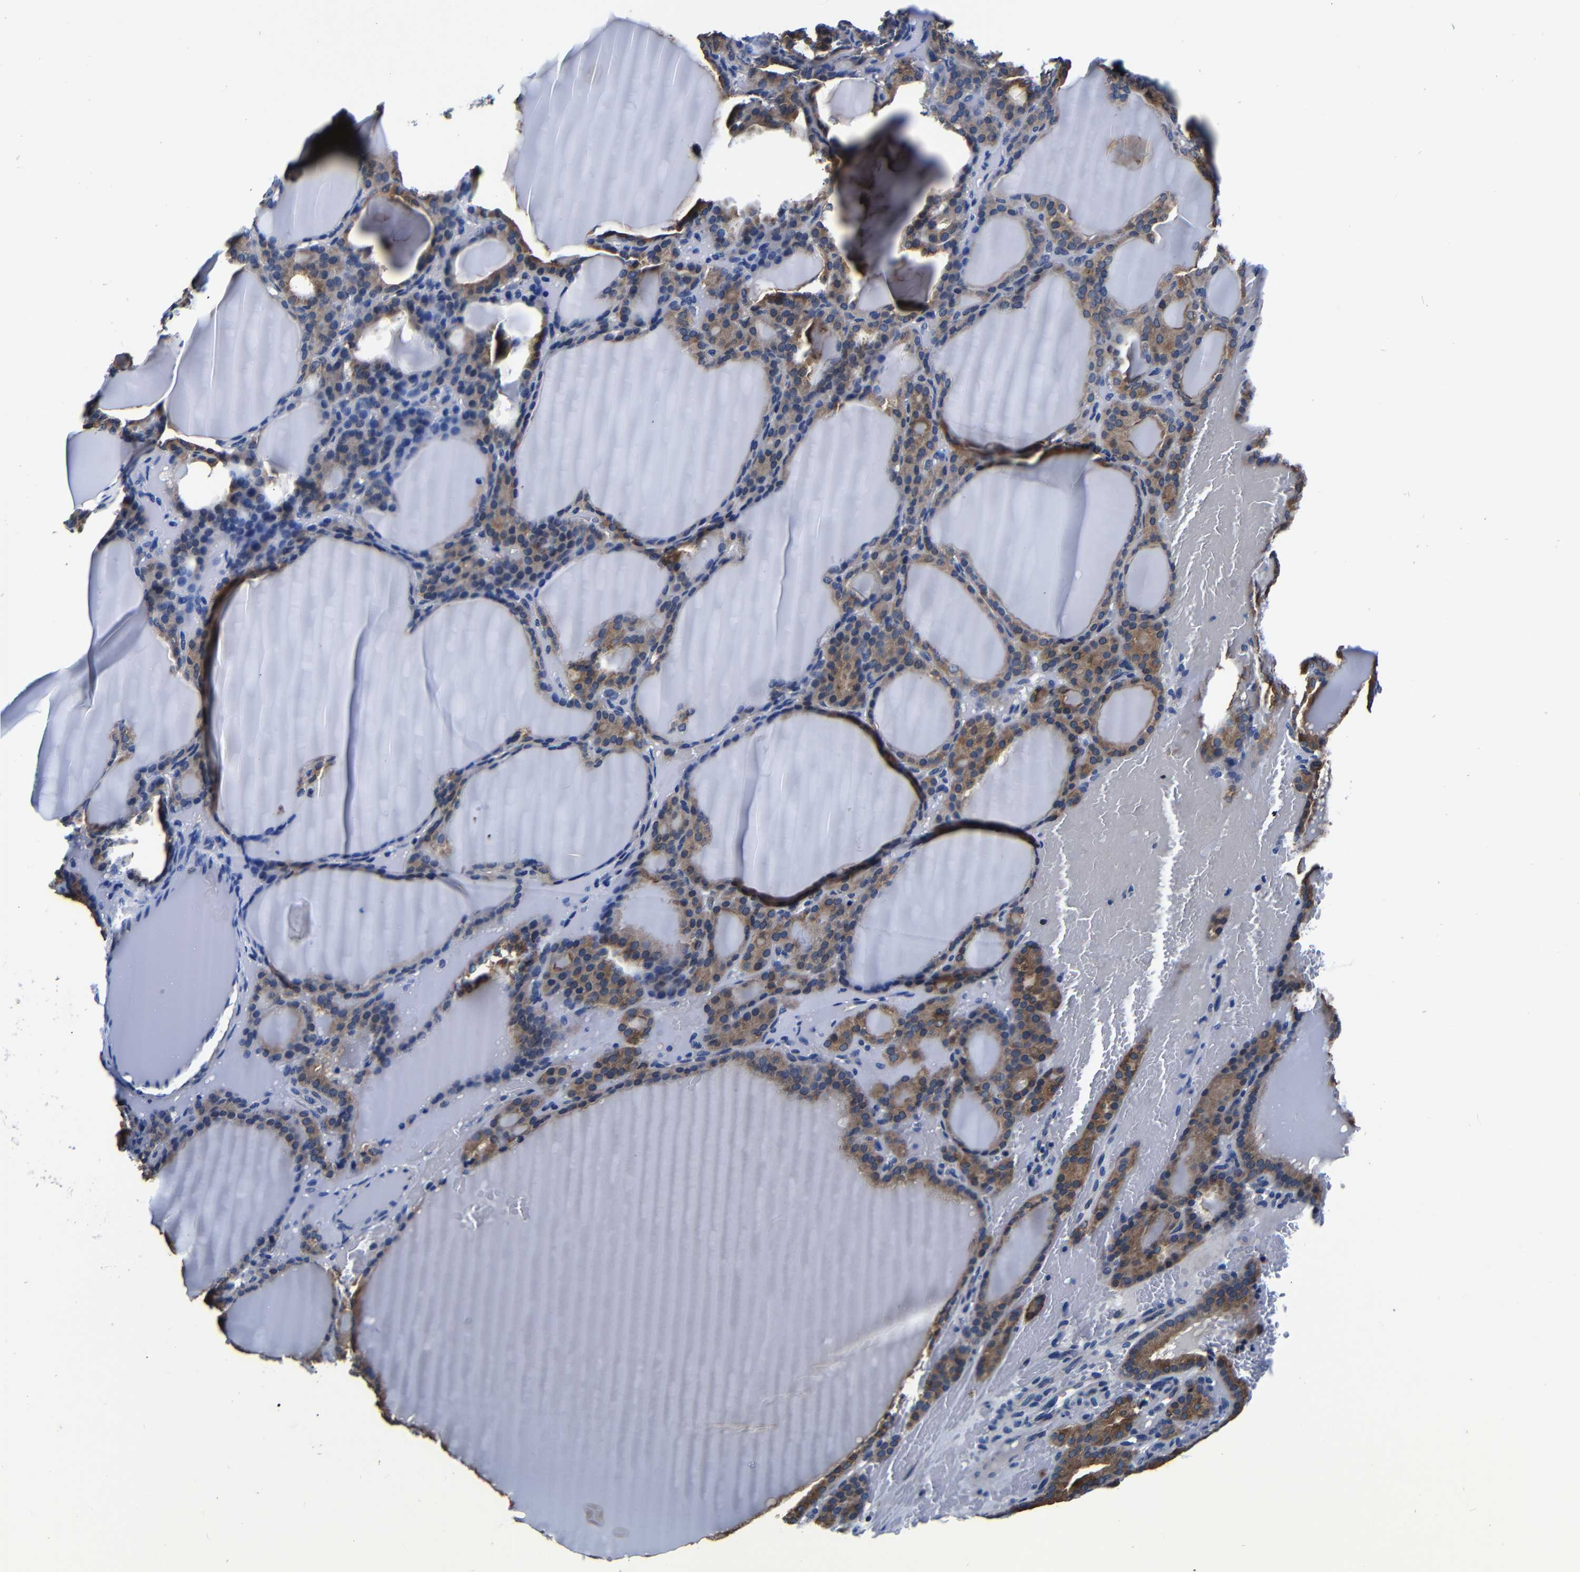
{"staining": {"intensity": "moderate", "quantity": ">75%", "location": "cytoplasmic/membranous"}, "tissue": "thyroid gland", "cell_type": "Glandular cells", "image_type": "normal", "snomed": [{"axis": "morphology", "description": "Normal tissue, NOS"}, {"axis": "topography", "description": "Thyroid gland"}], "caption": "Immunohistochemical staining of benign thyroid gland displays moderate cytoplasmic/membranous protein expression in approximately >75% of glandular cells. (brown staining indicates protein expression, while blue staining denotes nuclei).", "gene": "DEPP1", "patient": {"sex": "female", "age": 28}}